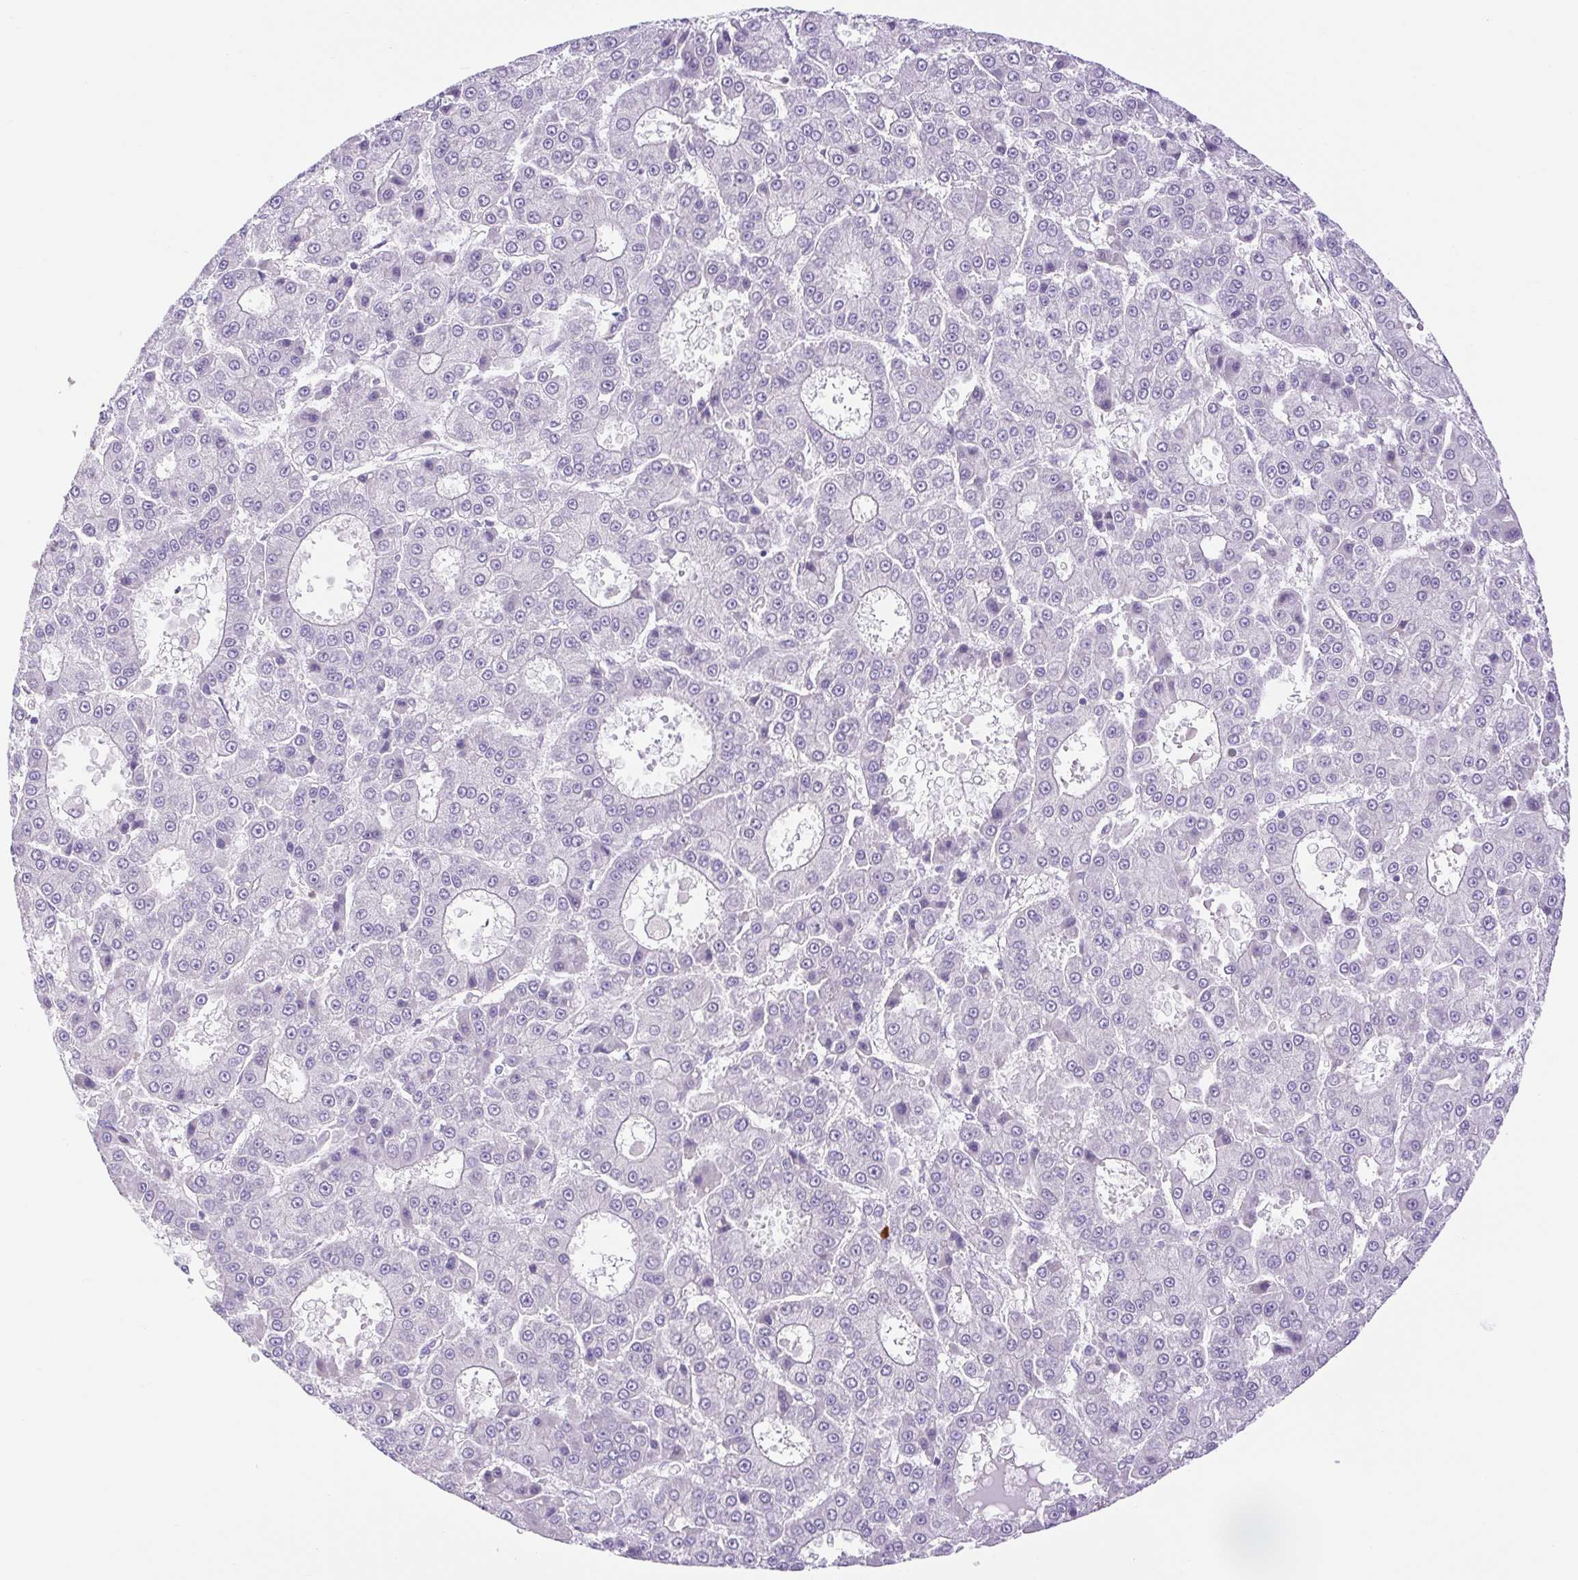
{"staining": {"intensity": "negative", "quantity": "none", "location": "none"}, "tissue": "liver cancer", "cell_type": "Tumor cells", "image_type": "cancer", "snomed": [{"axis": "morphology", "description": "Carcinoma, Hepatocellular, NOS"}, {"axis": "topography", "description": "Liver"}], "caption": "The immunohistochemistry (IHC) histopathology image has no significant expression in tumor cells of liver cancer (hepatocellular carcinoma) tissue.", "gene": "FAM177B", "patient": {"sex": "male", "age": 70}}